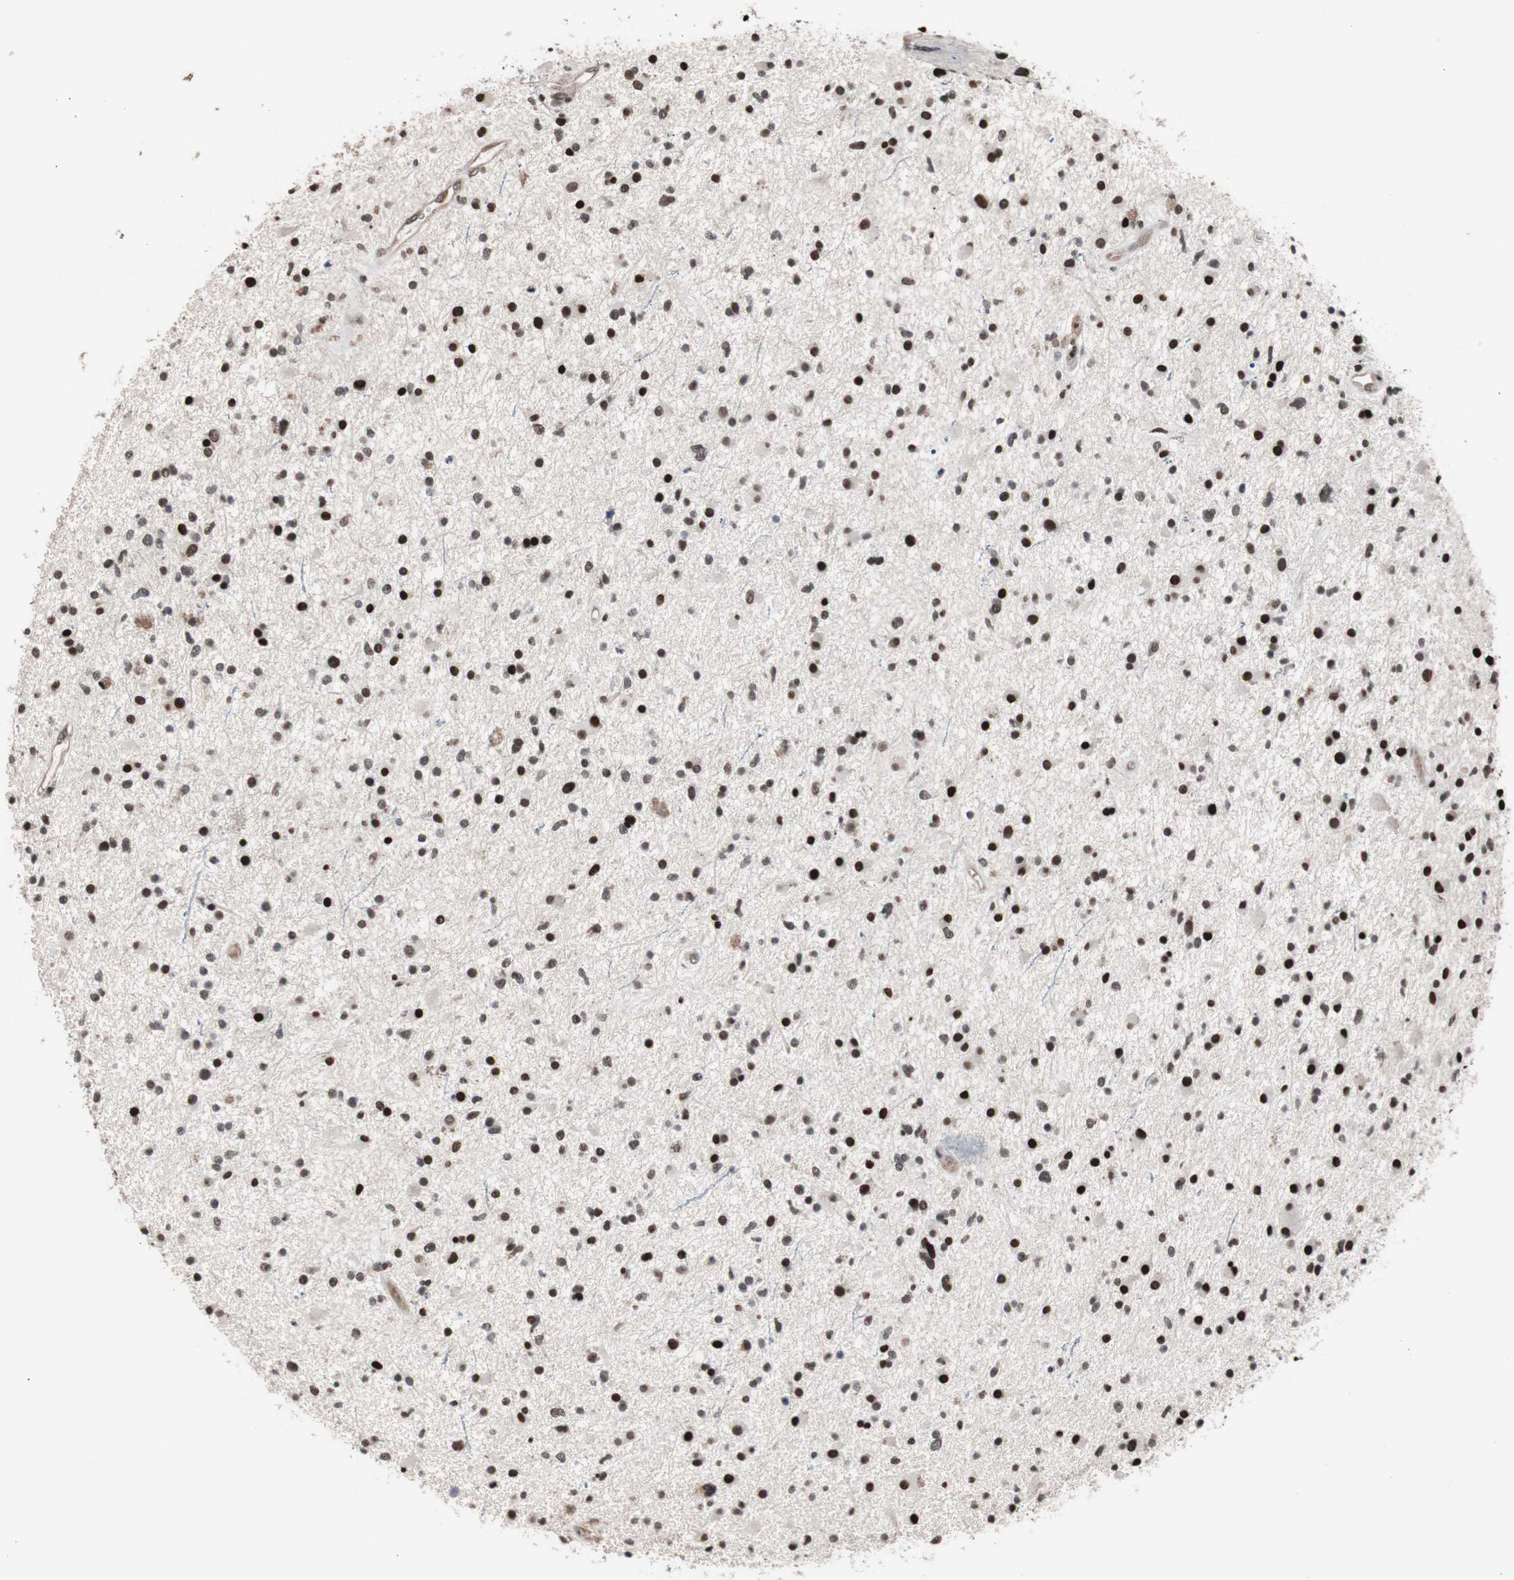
{"staining": {"intensity": "strong", "quantity": ">75%", "location": "nuclear"}, "tissue": "glioma", "cell_type": "Tumor cells", "image_type": "cancer", "snomed": [{"axis": "morphology", "description": "Glioma, malignant, High grade"}, {"axis": "topography", "description": "Brain"}], "caption": "Glioma stained with a brown dye shows strong nuclear positive expression in about >75% of tumor cells.", "gene": "POGZ", "patient": {"sex": "male", "age": 33}}